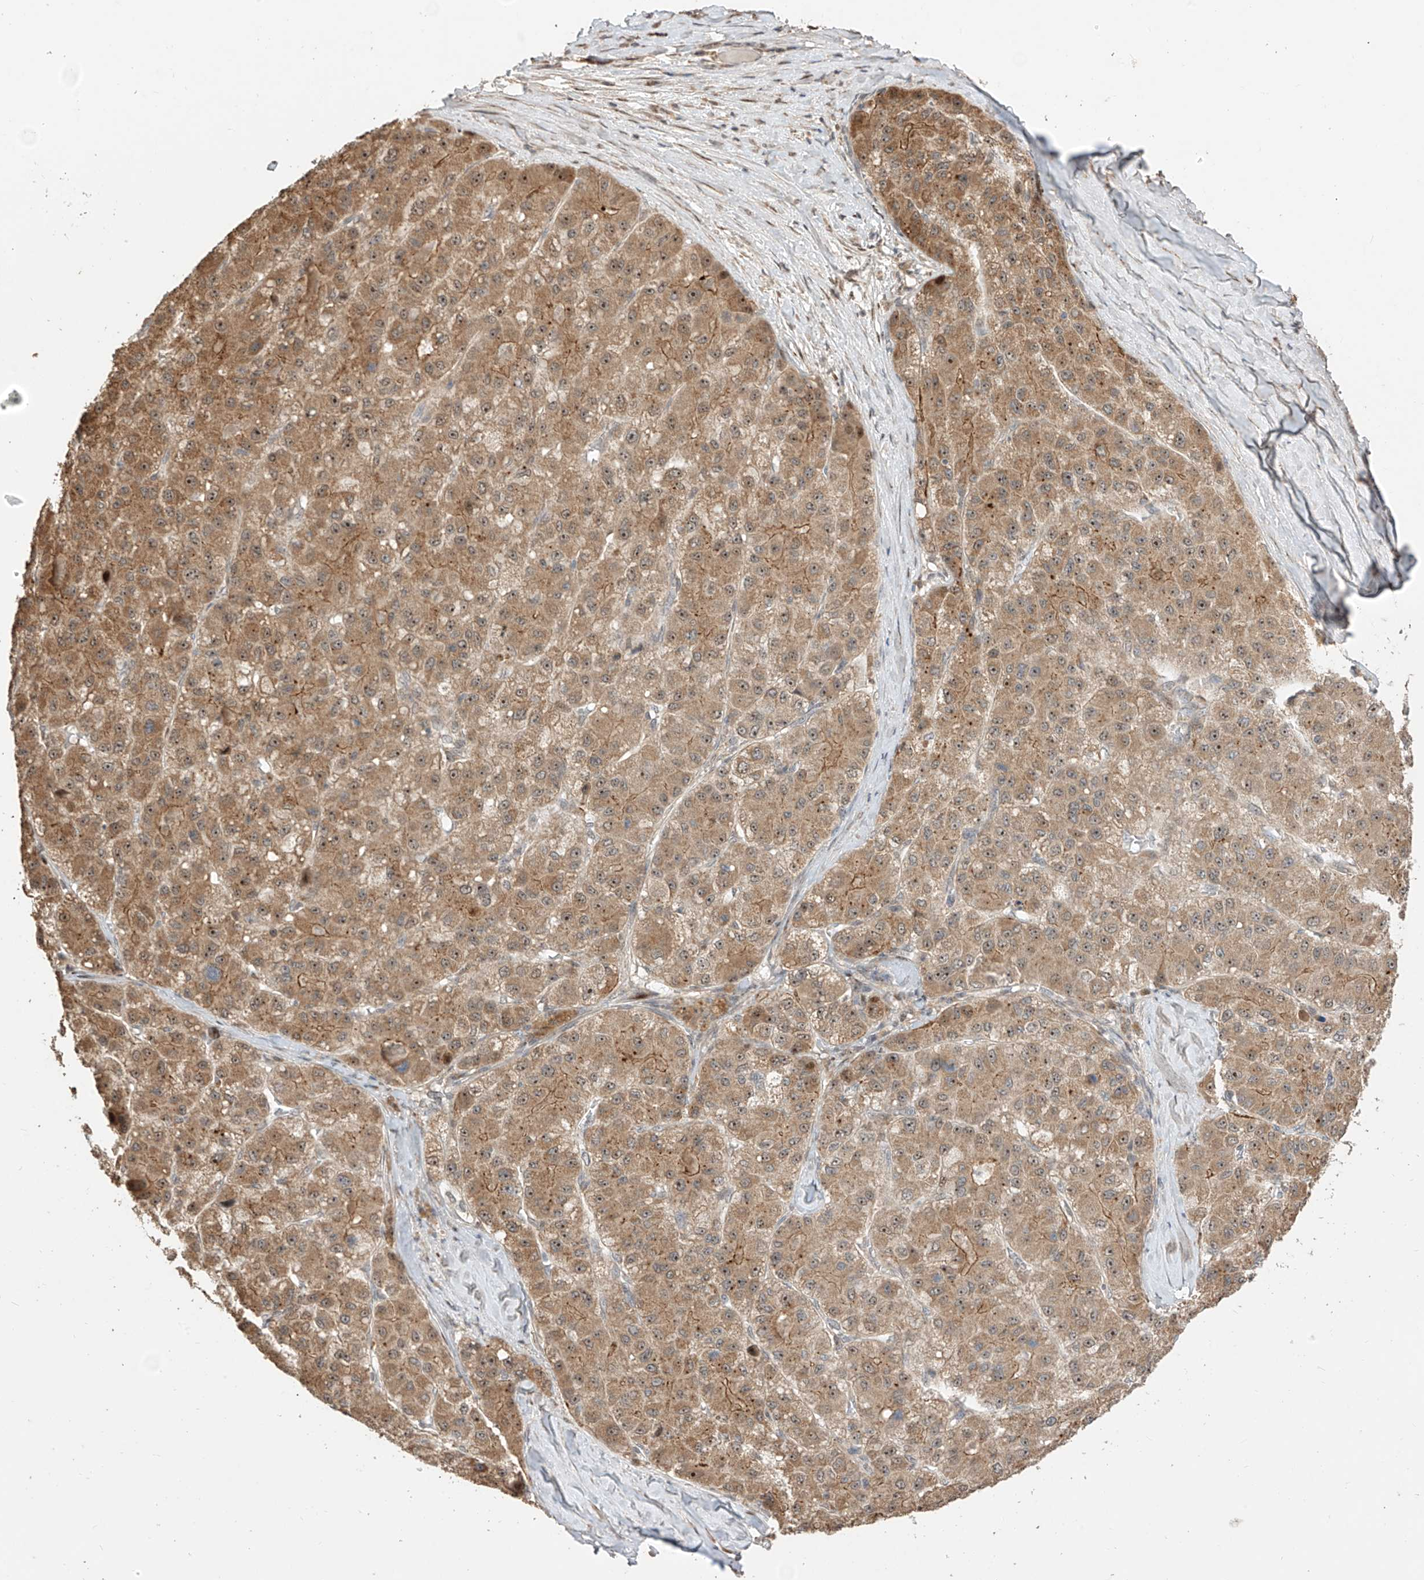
{"staining": {"intensity": "moderate", "quantity": ">75%", "location": "cytoplasmic/membranous,nuclear"}, "tissue": "liver cancer", "cell_type": "Tumor cells", "image_type": "cancer", "snomed": [{"axis": "morphology", "description": "Carcinoma, Hepatocellular, NOS"}, {"axis": "topography", "description": "Liver"}], "caption": "This is an image of immunohistochemistry (IHC) staining of liver cancer (hepatocellular carcinoma), which shows moderate positivity in the cytoplasmic/membranous and nuclear of tumor cells.", "gene": "LATS1", "patient": {"sex": "male", "age": 80}}